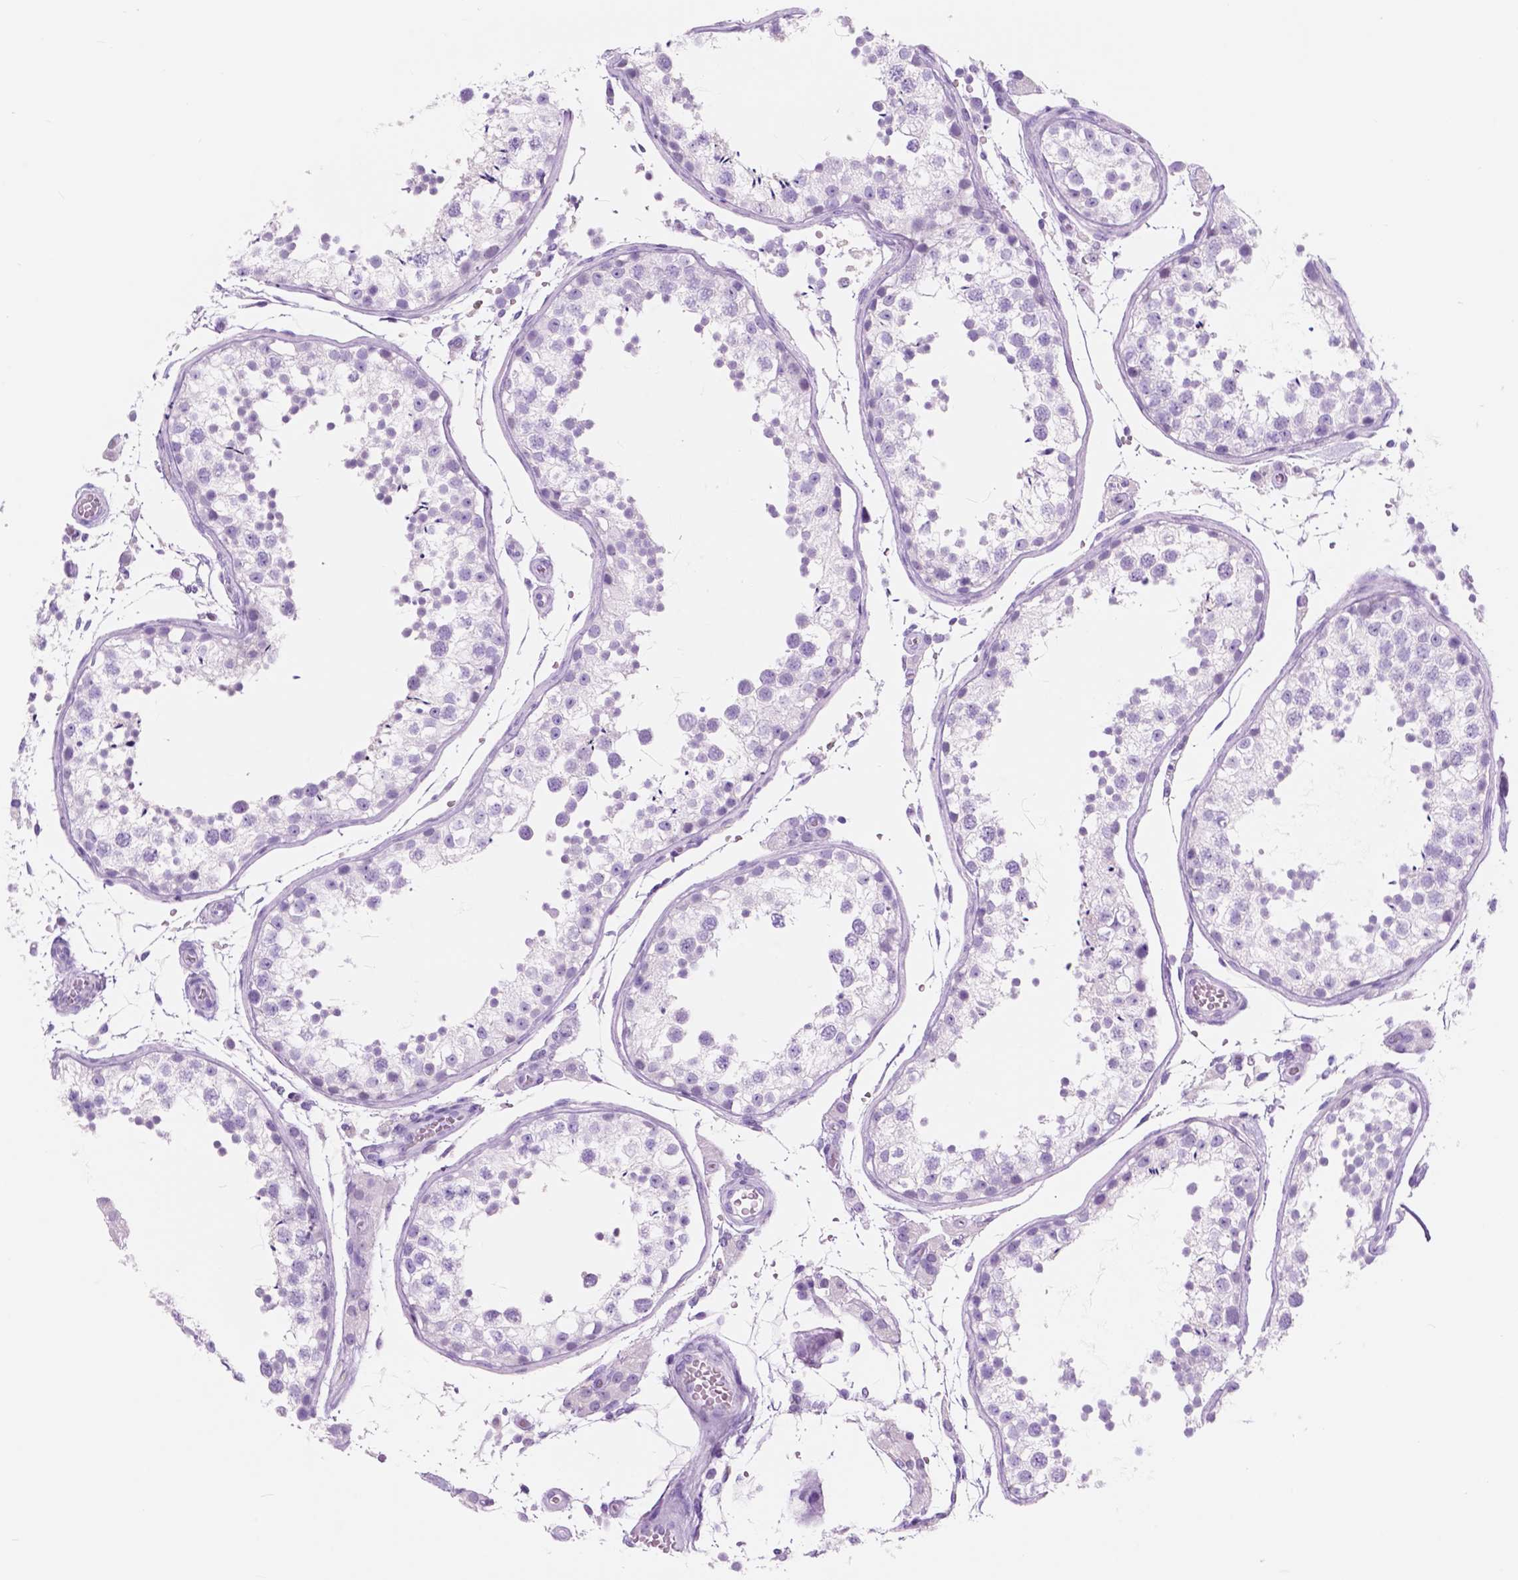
{"staining": {"intensity": "negative", "quantity": "none", "location": "none"}, "tissue": "testis", "cell_type": "Cells in seminiferous ducts", "image_type": "normal", "snomed": [{"axis": "morphology", "description": "Normal tissue, NOS"}, {"axis": "topography", "description": "Testis"}], "caption": "An image of human testis is negative for staining in cells in seminiferous ducts. (Stains: DAB (3,3'-diaminobenzidine) IHC with hematoxylin counter stain, Microscopy: brightfield microscopy at high magnification).", "gene": "CUZD1", "patient": {"sex": "male", "age": 29}}